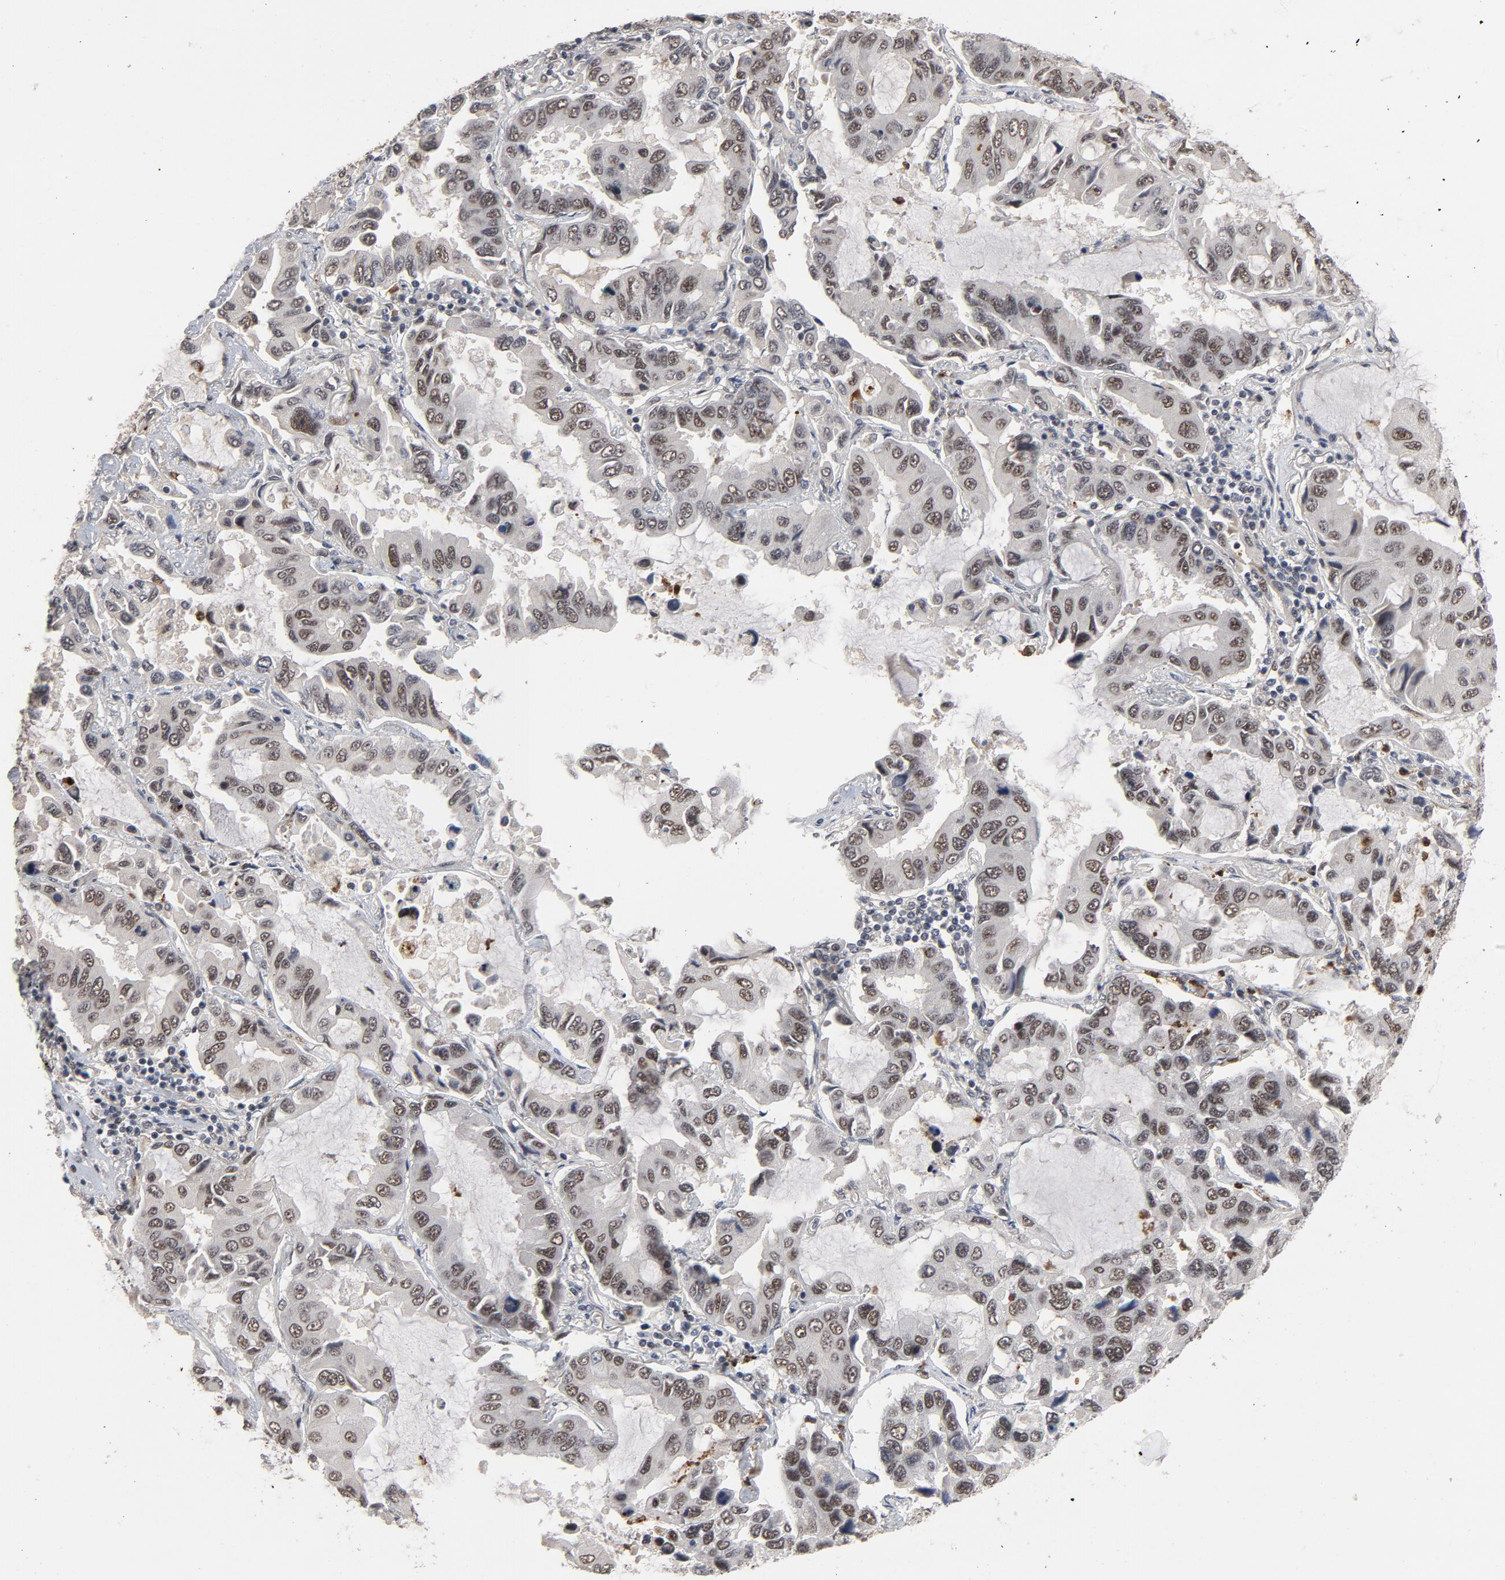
{"staining": {"intensity": "weak", "quantity": "25%-75%", "location": "nuclear"}, "tissue": "lung cancer", "cell_type": "Tumor cells", "image_type": "cancer", "snomed": [{"axis": "morphology", "description": "Adenocarcinoma, NOS"}, {"axis": "topography", "description": "Lung"}], "caption": "Tumor cells show low levels of weak nuclear positivity in approximately 25%-75% of cells in adenocarcinoma (lung).", "gene": "RTL5", "patient": {"sex": "male", "age": 64}}